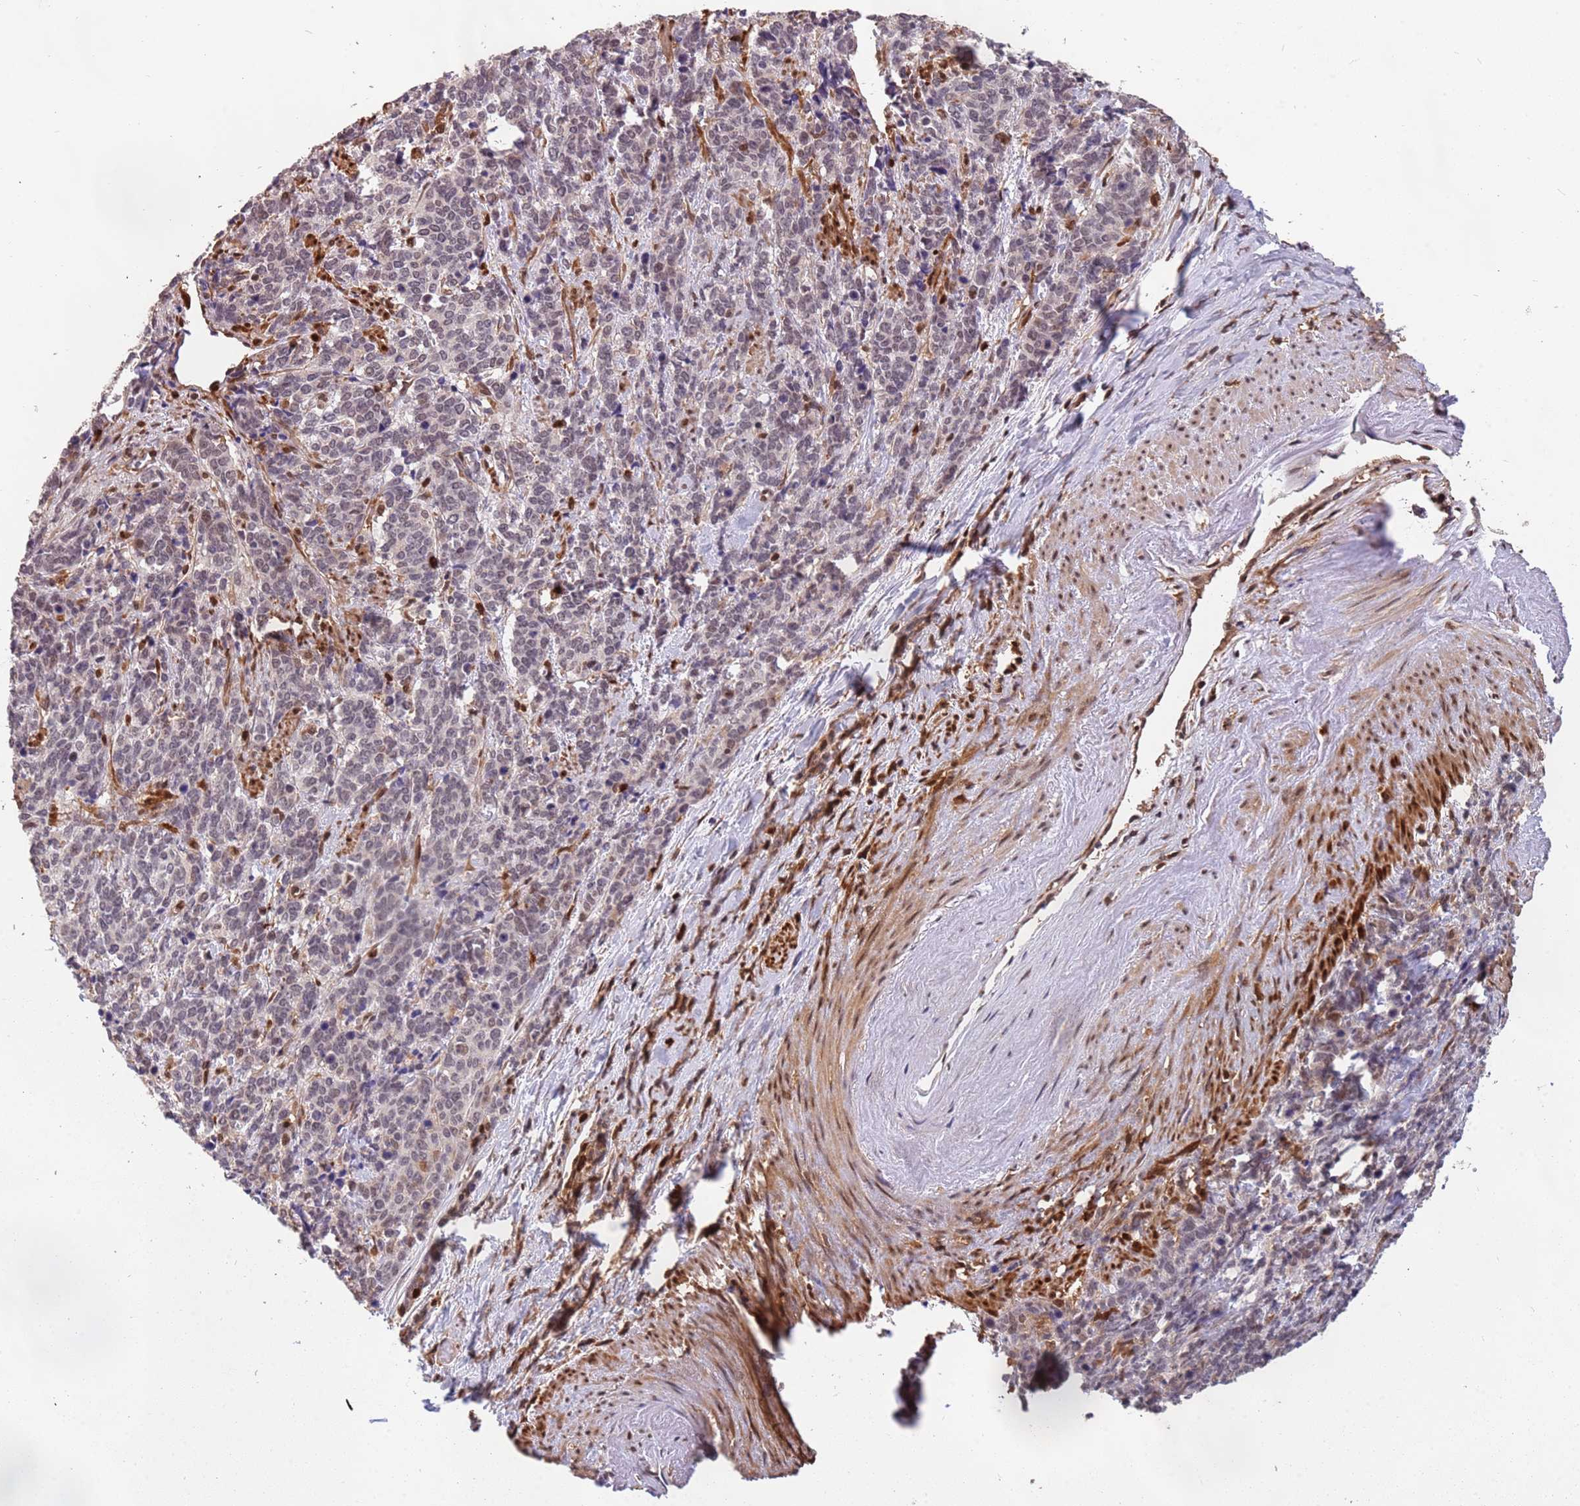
{"staining": {"intensity": "weak", "quantity": "<25%", "location": "nuclear"}, "tissue": "cervical cancer", "cell_type": "Tumor cells", "image_type": "cancer", "snomed": [{"axis": "morphology", "description": "Squamous cell carcinoma, NOS"}, {"axis": "topography", "description": "Cervix"}], "caption": "Tumor cells show no significant expression in squamous cell carcinoma (cervical).", "gene": "GBP2", "patient": {"sex": "female", "age": 60}}